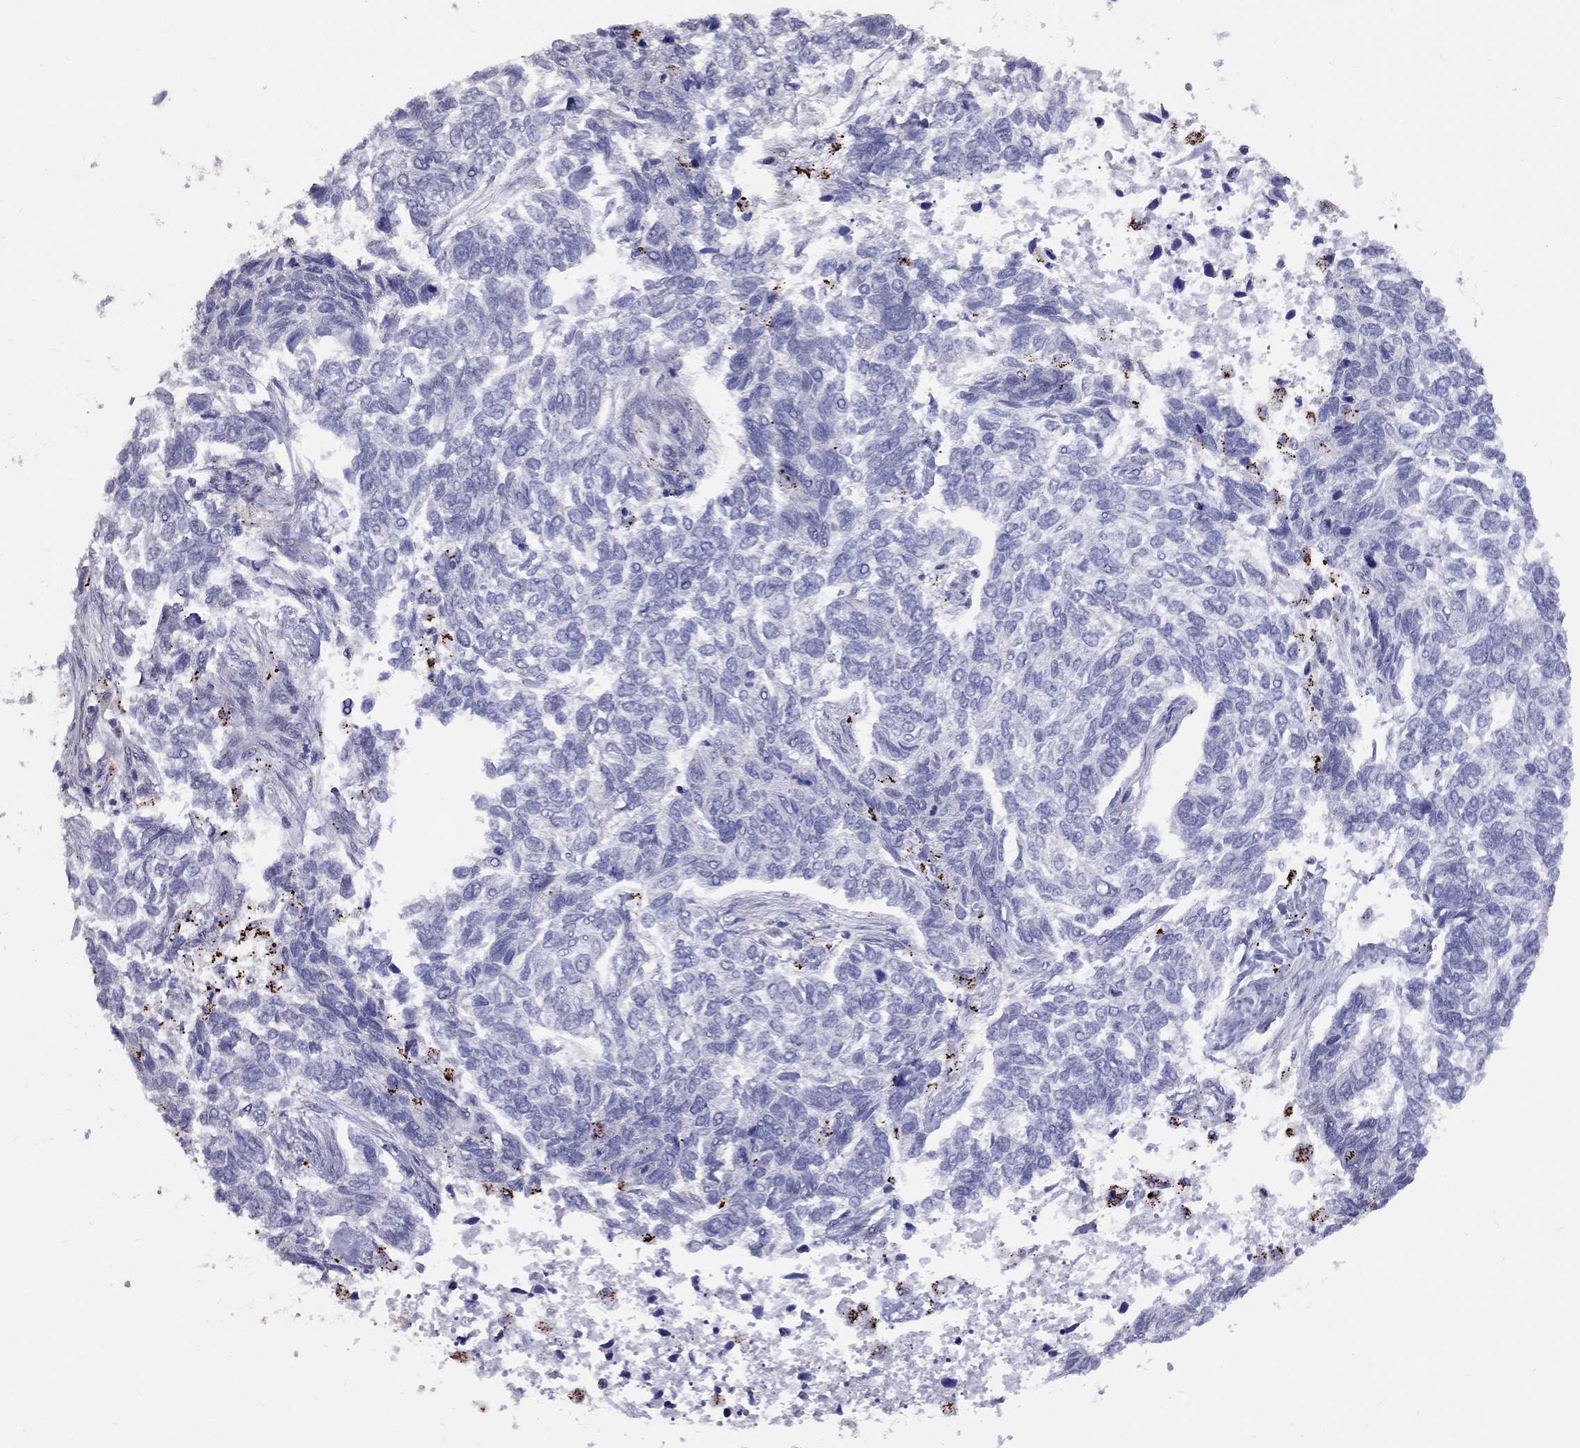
{"staining": {"intensity": "negative", "quantity": "none", "location": "none"}, "tissue": "skin cancer", "cell_type": "Tumor cells", "image_type": "cancer", "snomed": [{"axis": "morphology", "description": "Basal cell carcinoma"}, {"axis": "topography", "description": "Skin"}], "caption": "Immunohistochemistry (IHC) image of human skin cancer stained for a protein (brown), which reveals no staining in tumor cells.", "gene": "MAGEB4", "patient": {"sex": "female", "age": 65}}